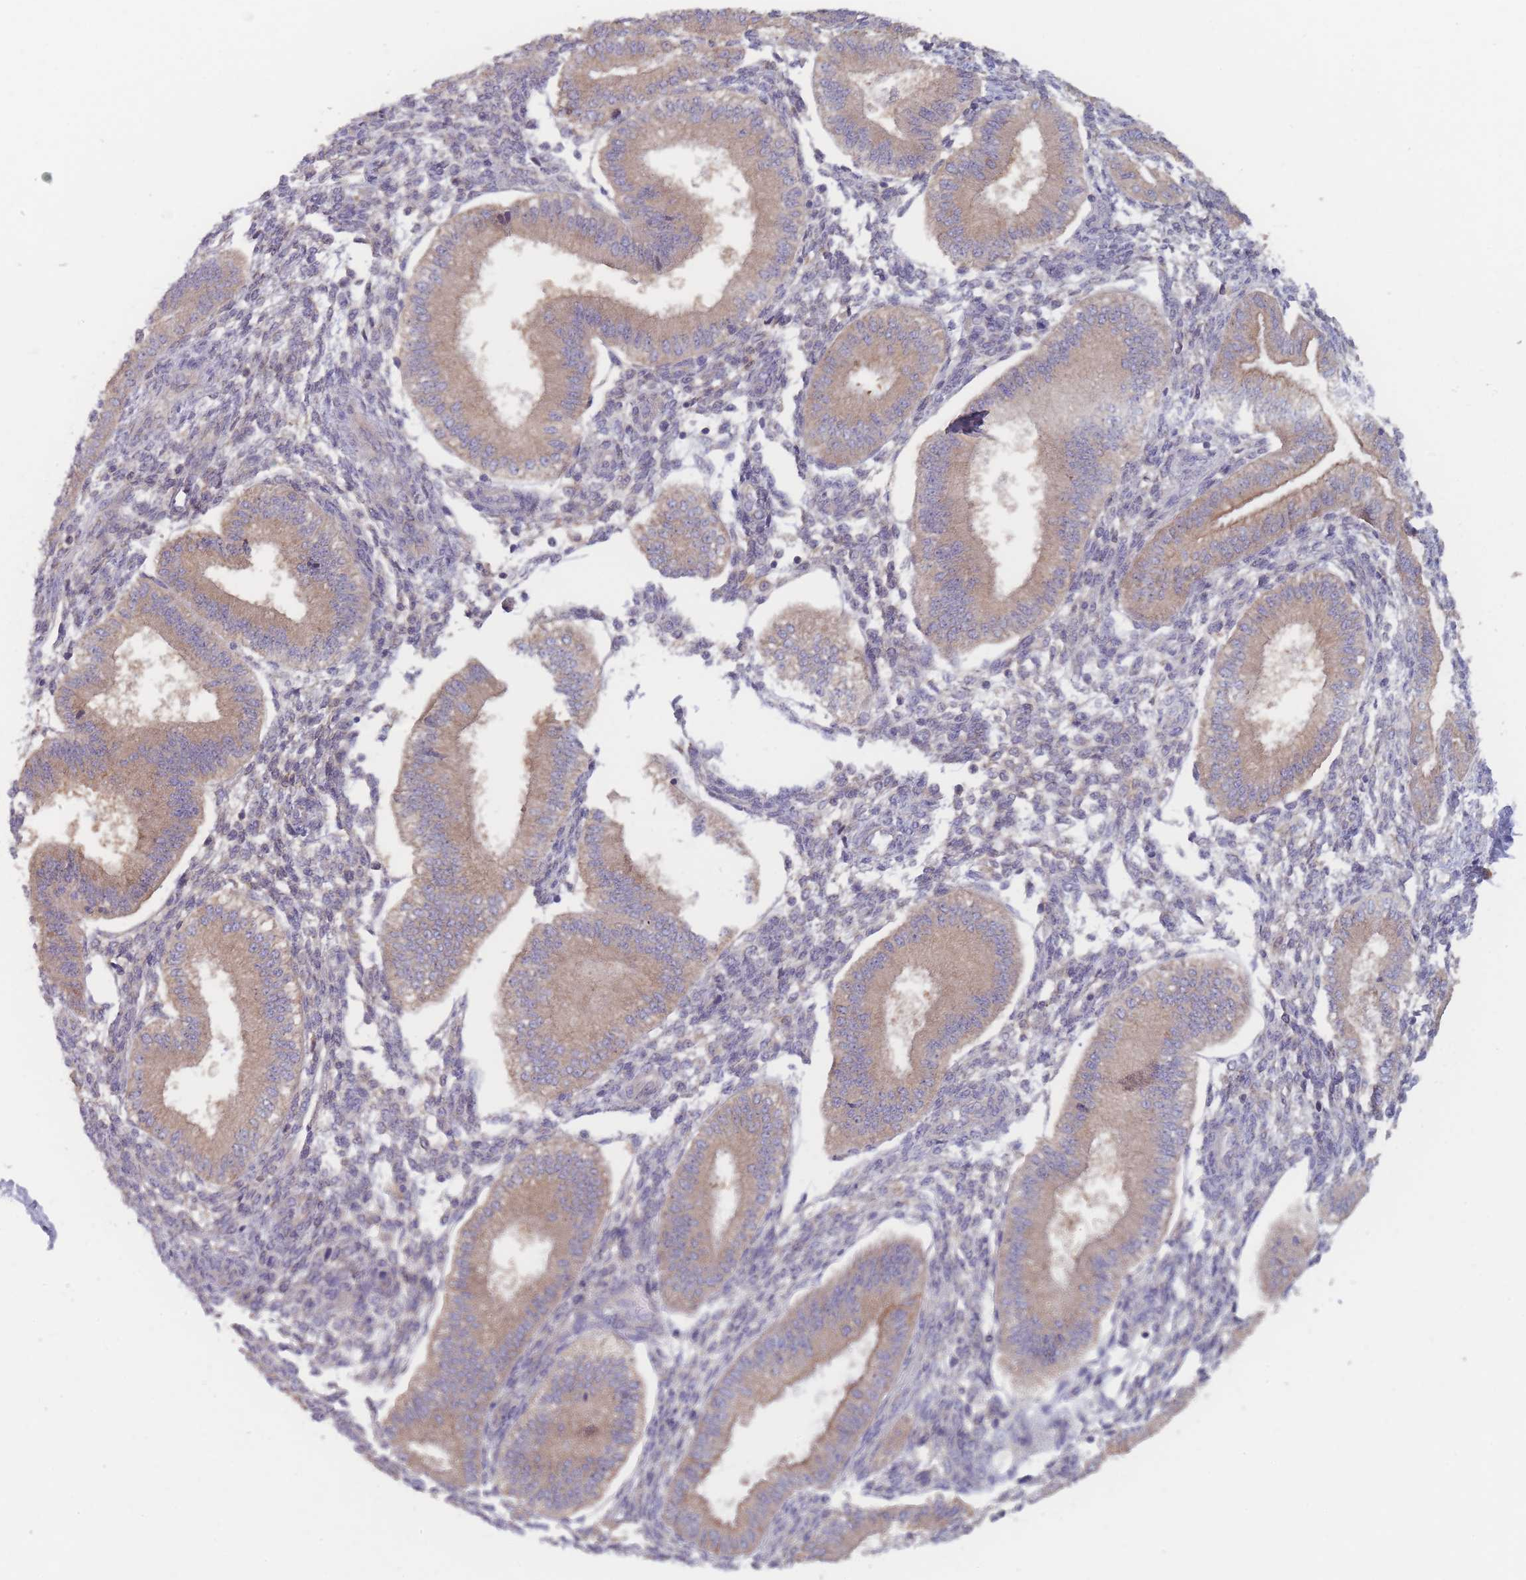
{"staining": {"intensity": "weak", "quantity": "<25%", "location": "cytoplasmic/membranous"}, "tissue": "endometrium", "cell_type": "Cells in endometrial stroma", "image_type": "normal", "snomed": [{"axis": "morphology", "description": "Normal tissue, NOS"}, {"axis": "topography", "description": "Endometrium"}], "caption": "IHC micrograph of unremarkable endometrium: endometrium stained with DAB reveals no significant protein expression in cells in endometrial stroma. (Stains: DAB (3,3'-diaminobenzidine) IHC with hematoxylin counter stain, Microscopy: brightfield microscopy at high magnification).", "gene": "EFCC1", "patient": {"sex": "female", "age": 39}}